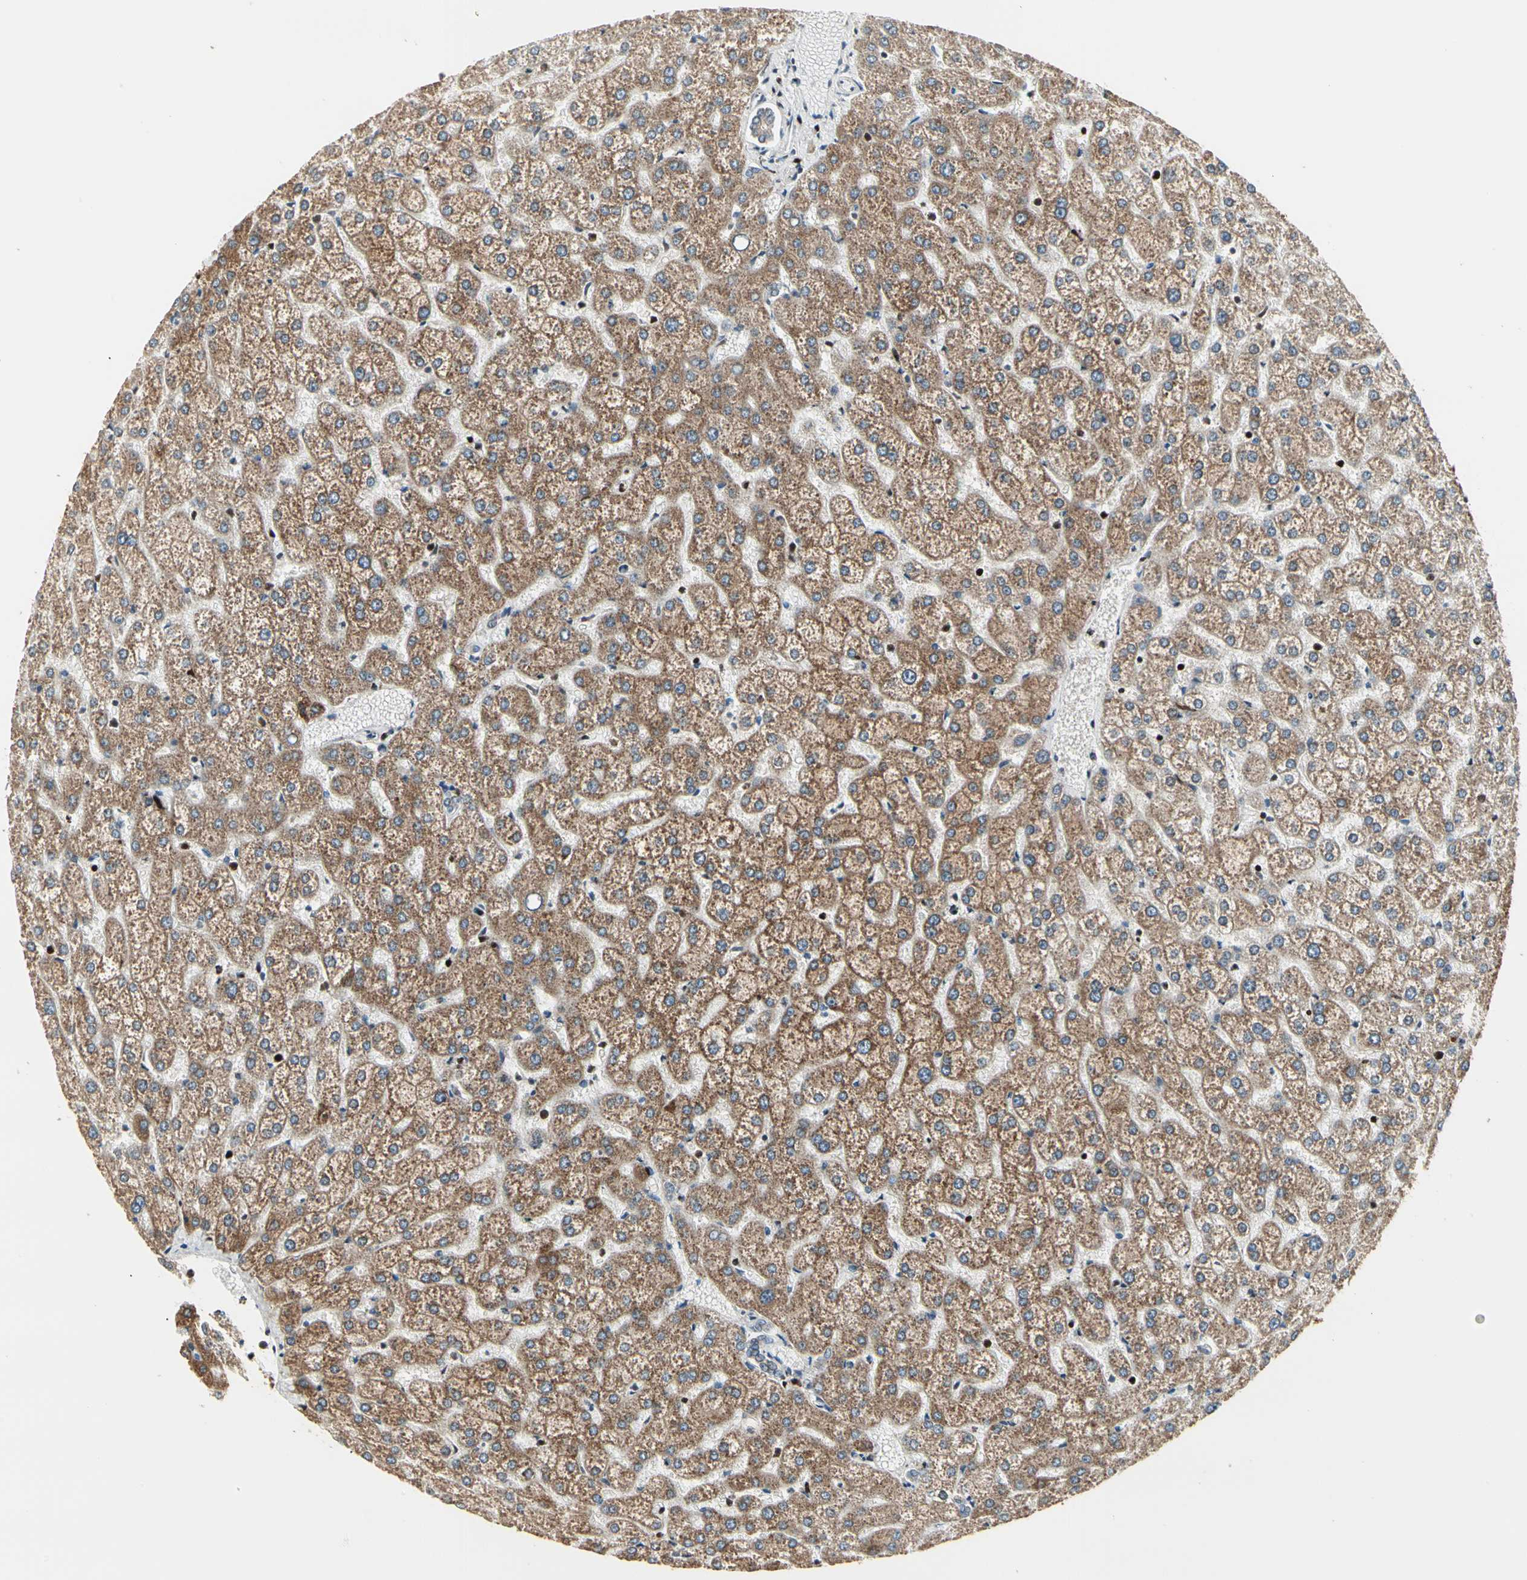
{"staining": {"intensity": "negative", "quantity": "none", "location": "none"}, "tissue": "liver", "cell_type": "Cholangiocytes", "image_type": "normal", "snomed": [{"axis": "morphology", "description": "Normal tissue, NOS"}, {"axis": "topography", "description": "Liver"}], "caption": "The image shows no significant staining in cholangiocytes of liver. The staining is performed using DAB (3,3'-diaminobenzidine) brown chromogen with nuclei counter-stained in using hematoxylin.", "gene": "IP6K2", "patient": {"sex": "female", "age": 32}}